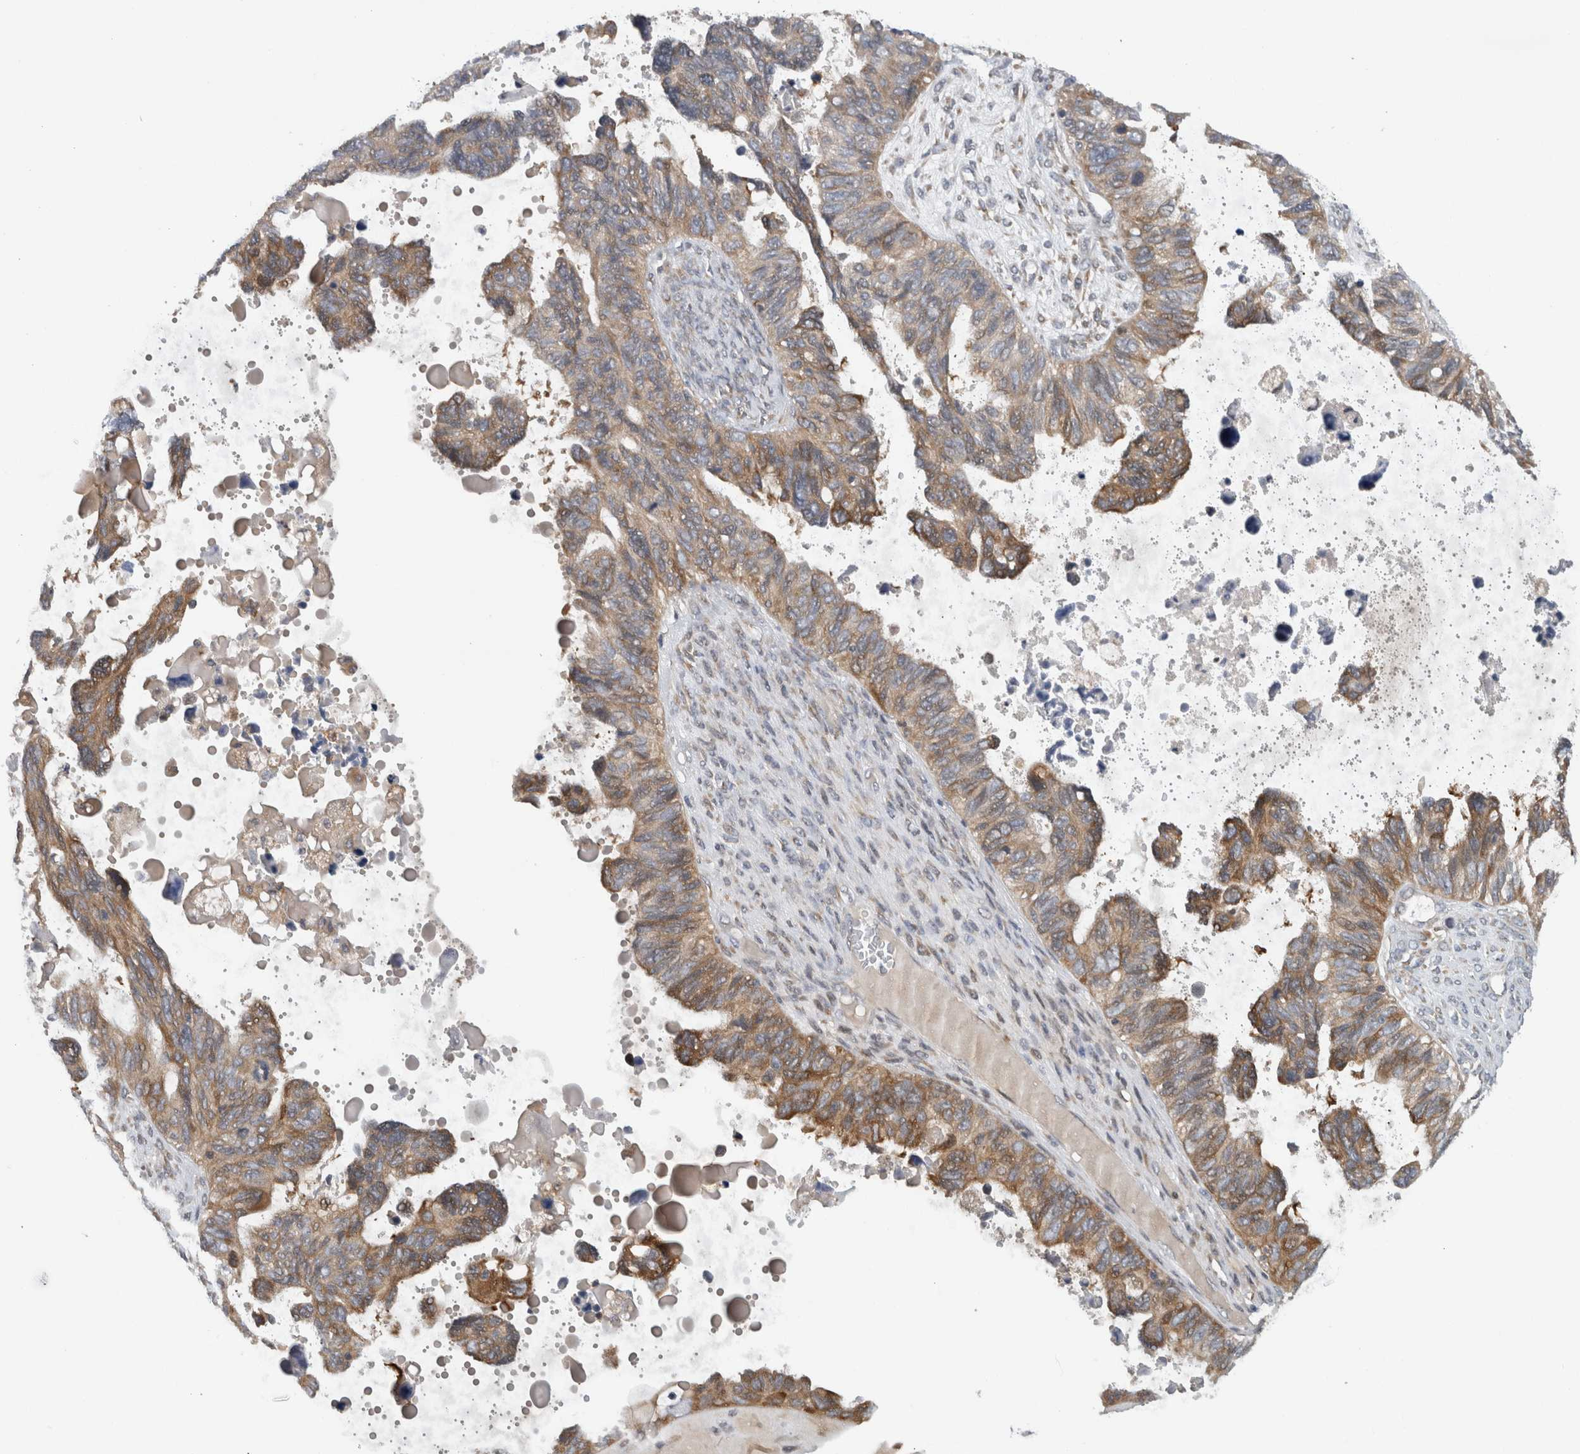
{"staining": {"intensity": "moderate", "quantity": ">75%", "location": "cytoplasmic/membranous"}, "tissue": "ovarian cancer", "cell_type": "Tumor cells", "image_type": "cancer", "snomed": [{"axis": "morphology", "description": "Cystadenocarcinoma, serous, NOS"}, {"axis": "topography", "description": "Ovary"}], "caption": "This is an image of immunohistochemistry (IHC) staining of ovarian cancer (serous cystadenocarcinoma), which shows moderate expression in the cytoplasmic/membranous of tumor cells.", "gene": "PDCD2", "patient": {"sex": "female", "age": 79}}